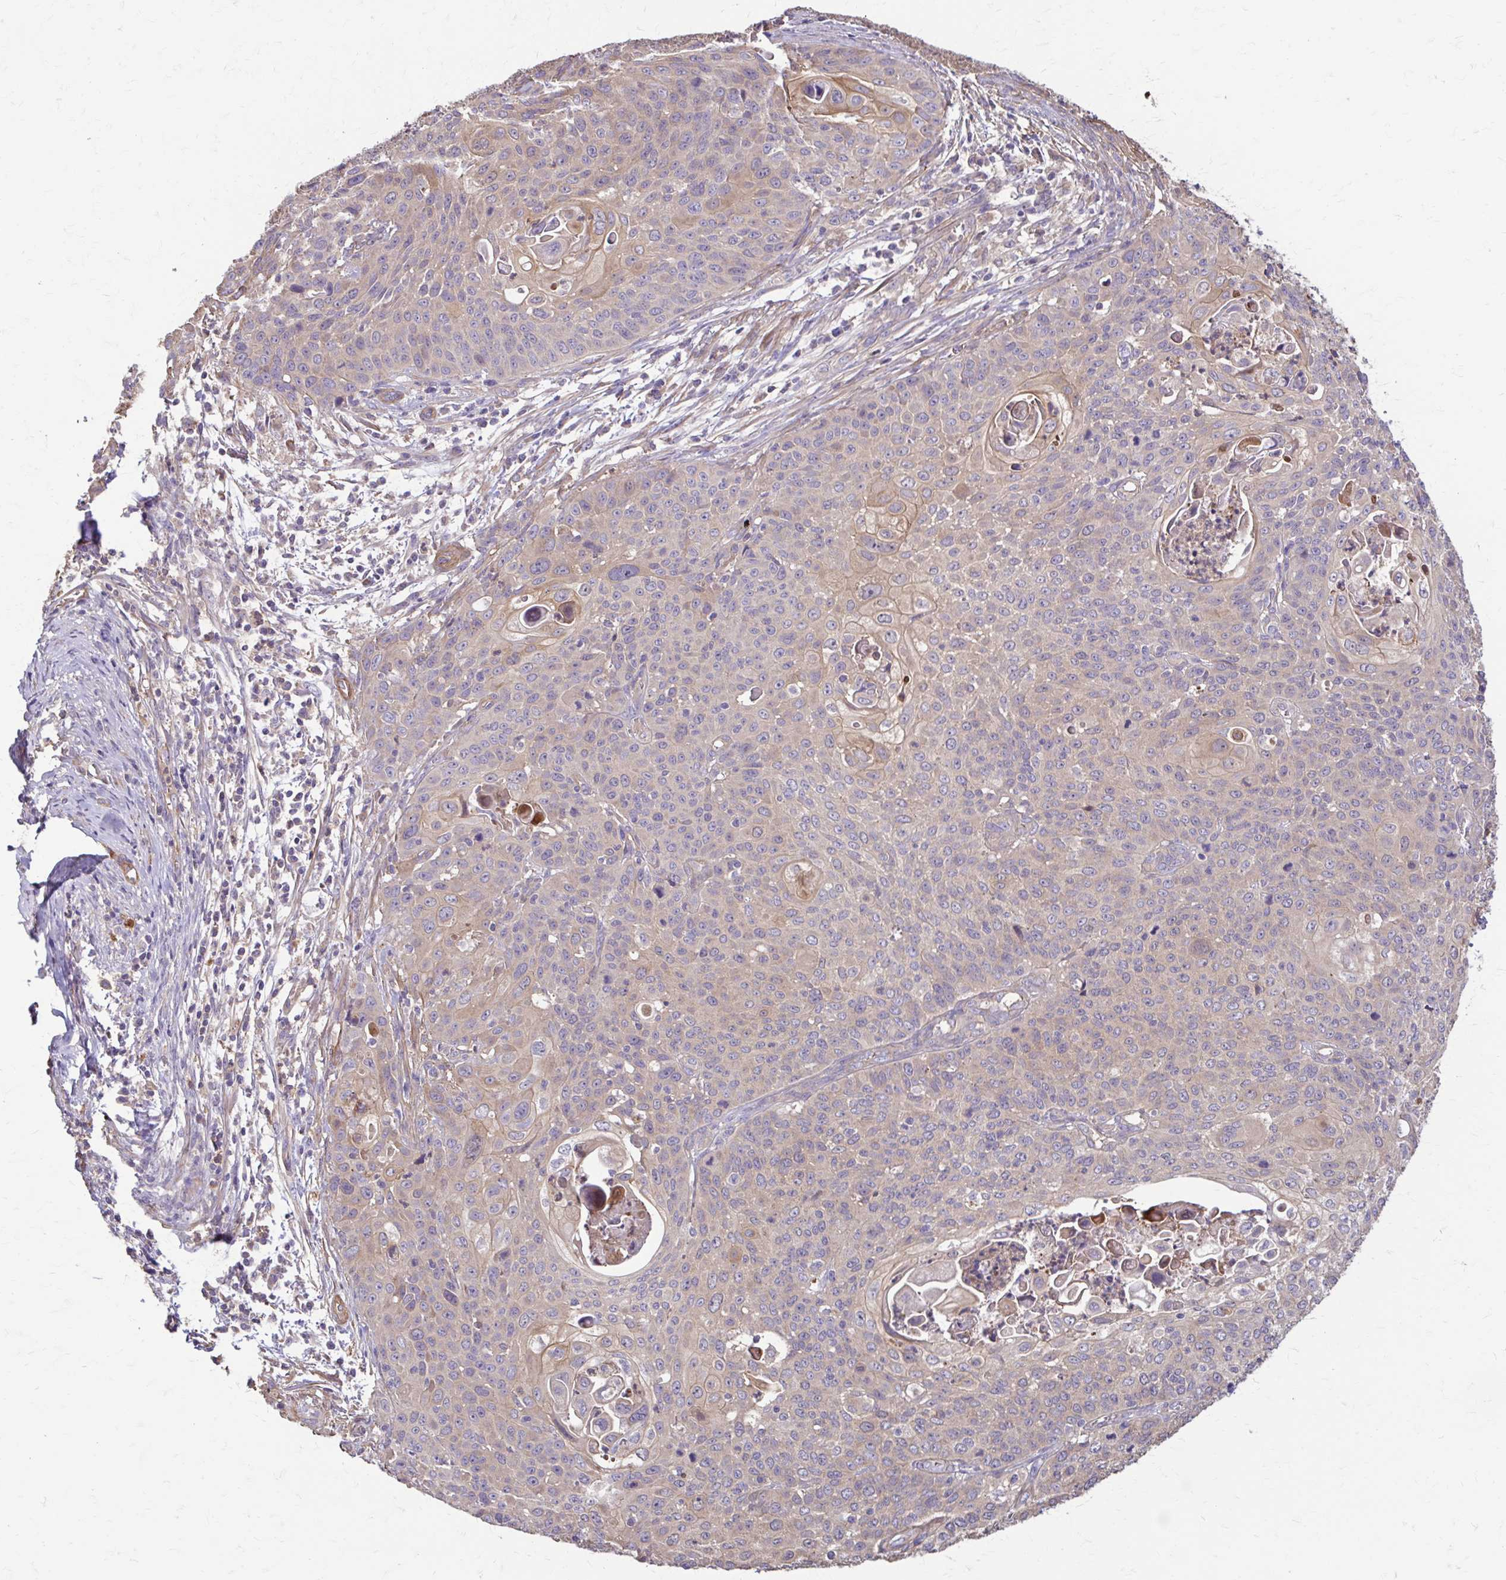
{"staining": {"intensity": "weak", "quantity": "<25%", "location": "cytoplasmic/membranous"}, "tissue": "cervical cancer", "cell_type": "Tumor cells", "image_type": "cancer", "snomed": [{"axis": "morphology", "description": "Squamous cell carcinoma, NOS"}, {"axis": "topography", "description": "Cervix"}], "caption": "Tumor cells are negative for brown protein staining in cervical squamous cell carcinoma.", "gene": "DSP", "patient": {"sex": "female", "age": 65}}